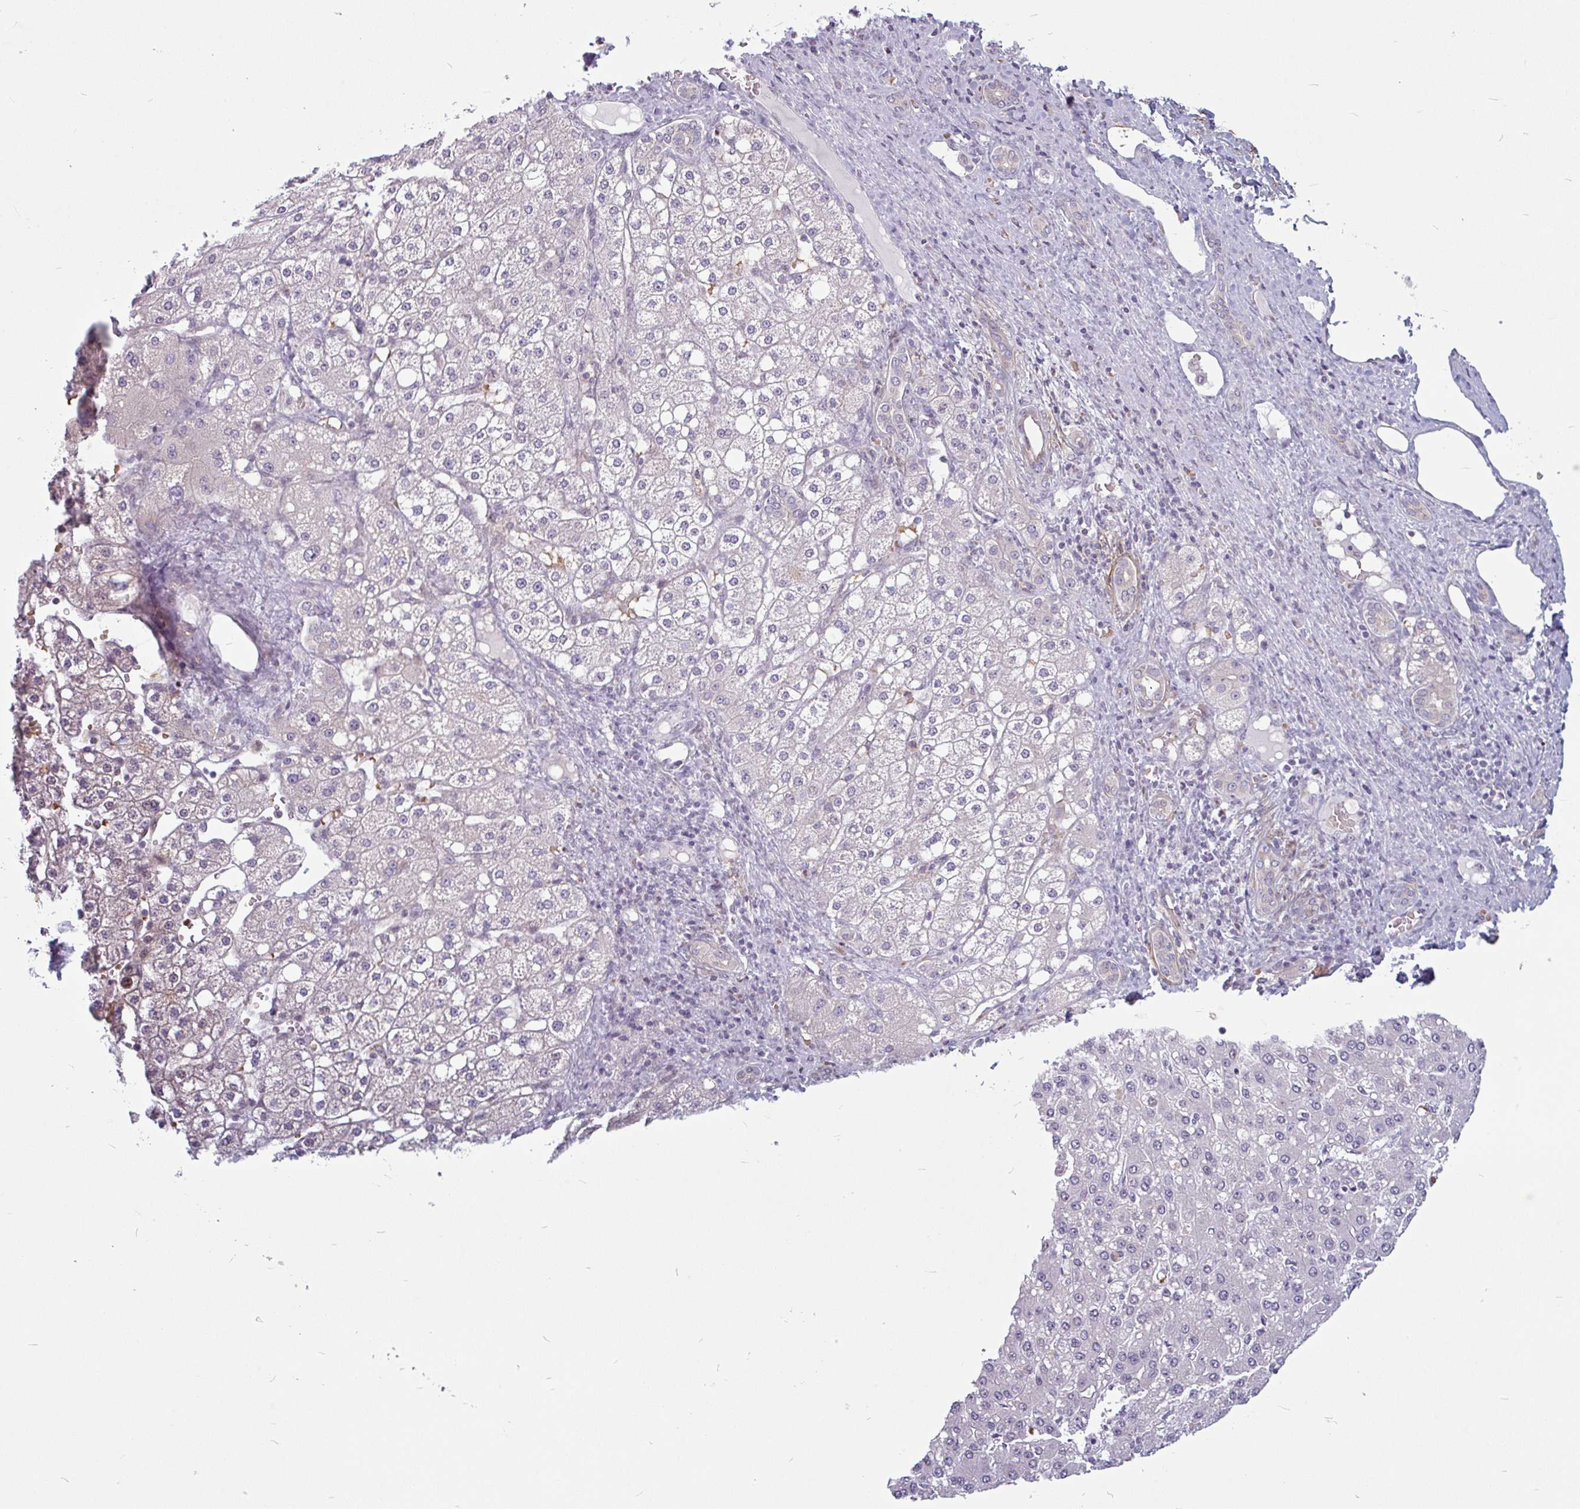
{"staining": {"intensity": "negative", "quantity": "none", "location": "none"}, "tissue": "liver cancer", "cell_type": "Tumor cells", "image_type": "cancer", "snomed": [{"axis": "morphology", "description": "Carcinoma, Hepatocellular, NOS"}, {"axis": "topography", "description": "Liver"}], "caption": "Human hepatocellular carcinoma (liver) stained for a protein using IHC exhibits no positivity in tumor cells.", "gene": "TMEM119", "patient": {"sex": "male", "age": 67}}